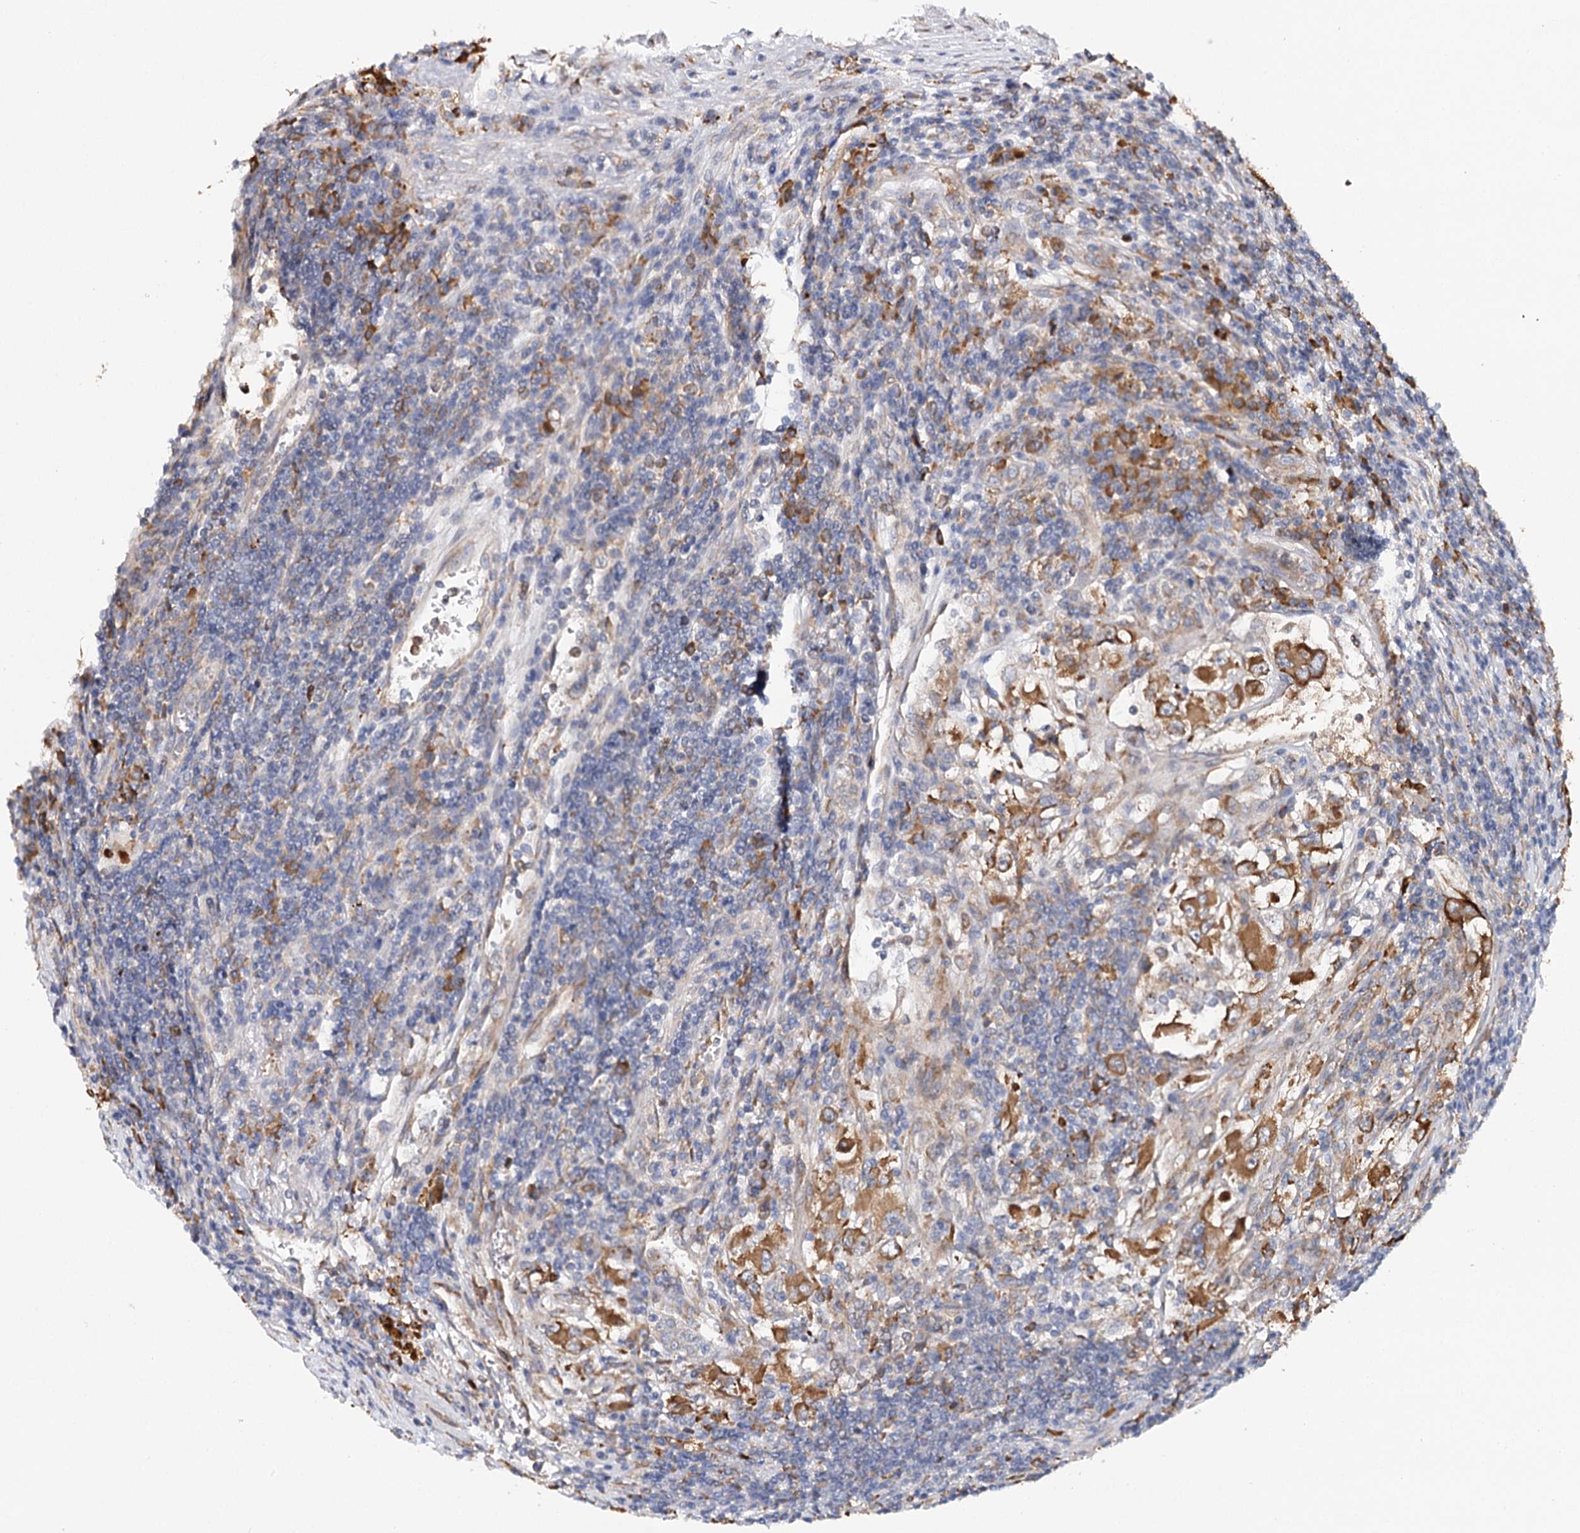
{"staining": {"intensity": "strong", "quantity": ">75%", "location": "cytoplasmic/membranous"}, "tissue": "renal cancer", "cell_type": "Tumor cells", "image_type": "cancer", "snomed": [{"axis": "morphology", "description": "Adenocarcinoma, NOS"}, {"axis": "topography", "description": "Kidney"}], "caption": "An image showing strong cytoplasmic/membranous staining in about >75% of tumor cells in renal cancer, as visualized by brown immunohistochemical staining.", "gene": "VEGFA", "patient": {"sex": "female", "age": 52}}